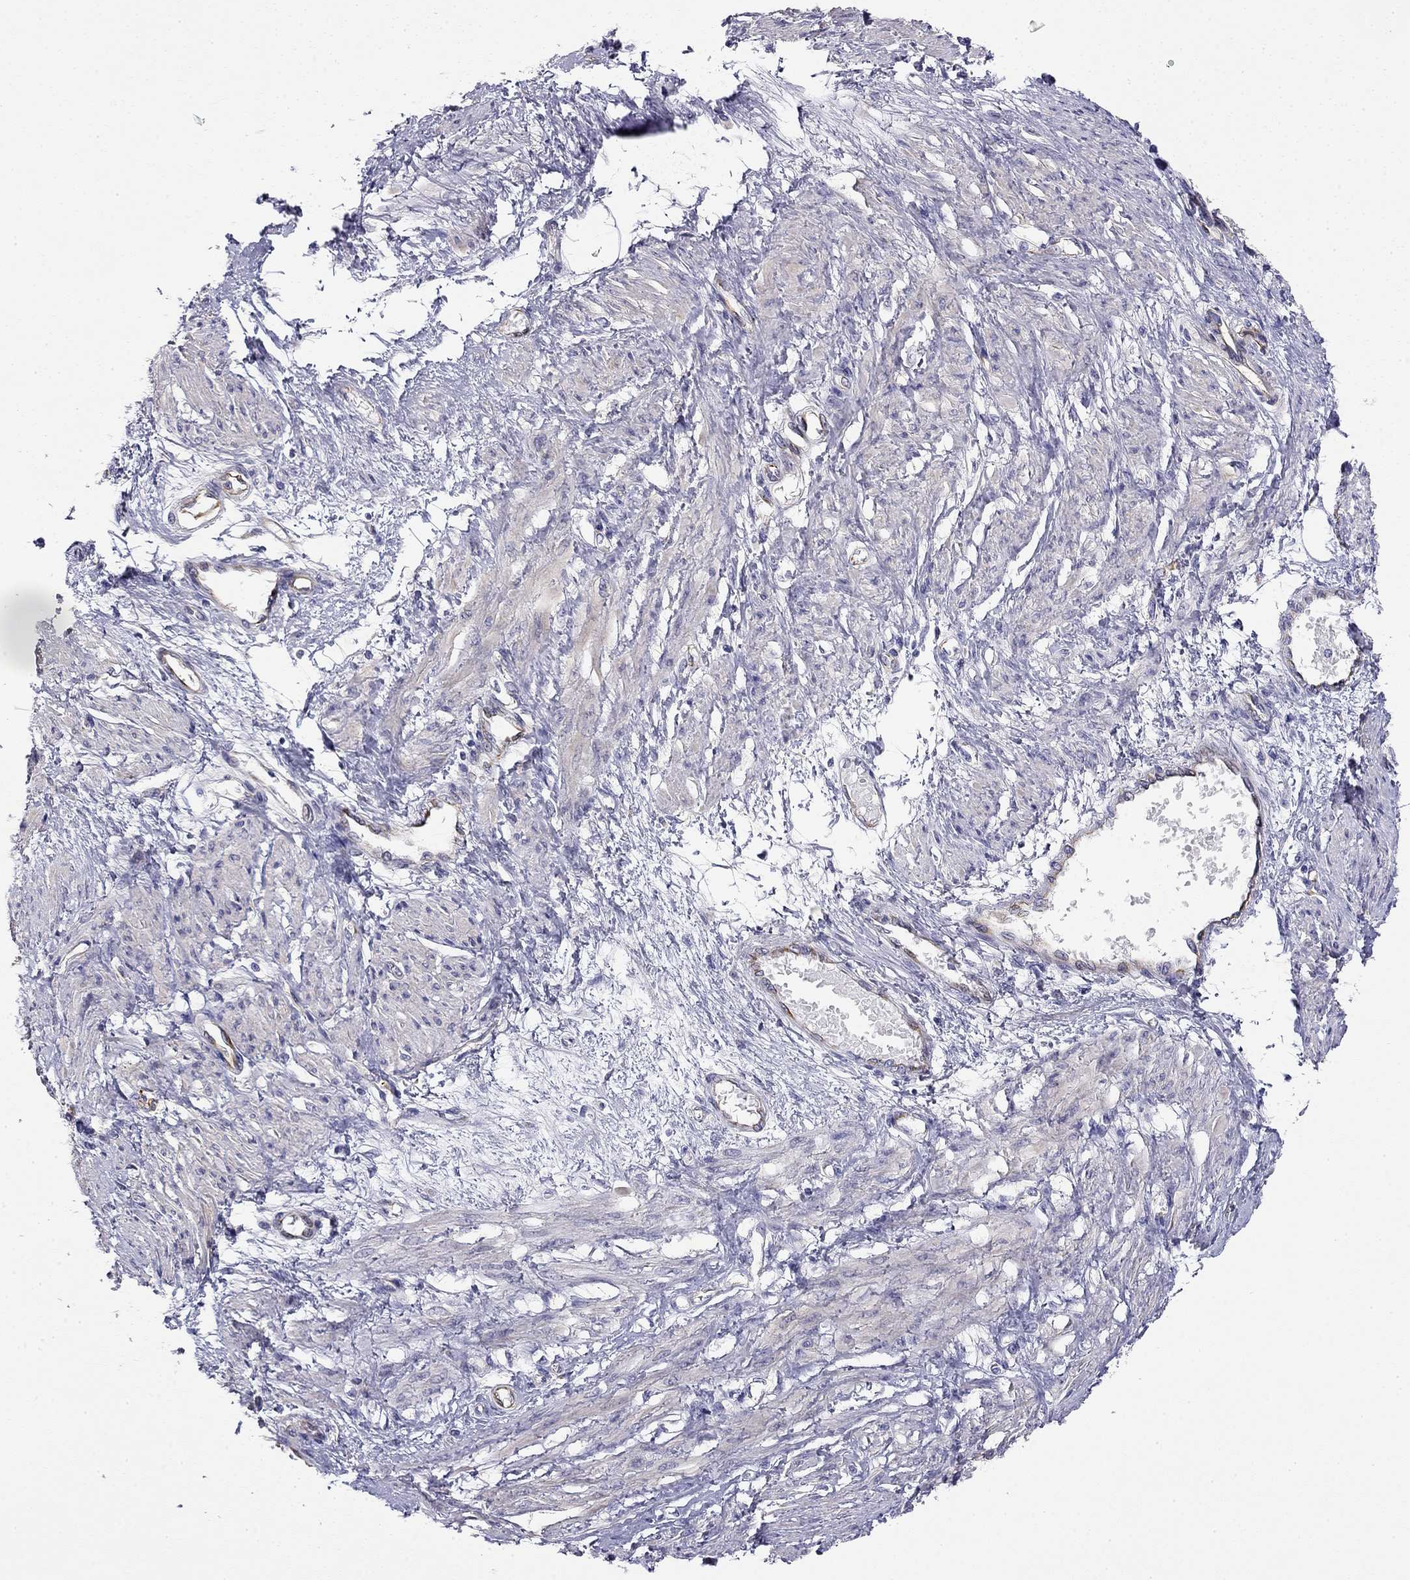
{"staining": {"intensity": "negative", "quantity": "none", "location": "none"}, "tissue": "smooth muscle", "cell_type": "Smooth muscle cells", "image_type": "normal", "snomed": [{"axis": "morphology", "description": "Normal tissue, NOS"}, {"axis": "topography", "description": "Smooth muscle"}, {"axis": "topography", "description": "Uterus"}], "caption": "DAB immunohistochemical staining of normal smooth muscle exhibits no significant expression in smooth muscle cells.", "gene": "RTL1", "patient": {"sex": "female", "age": 39}}